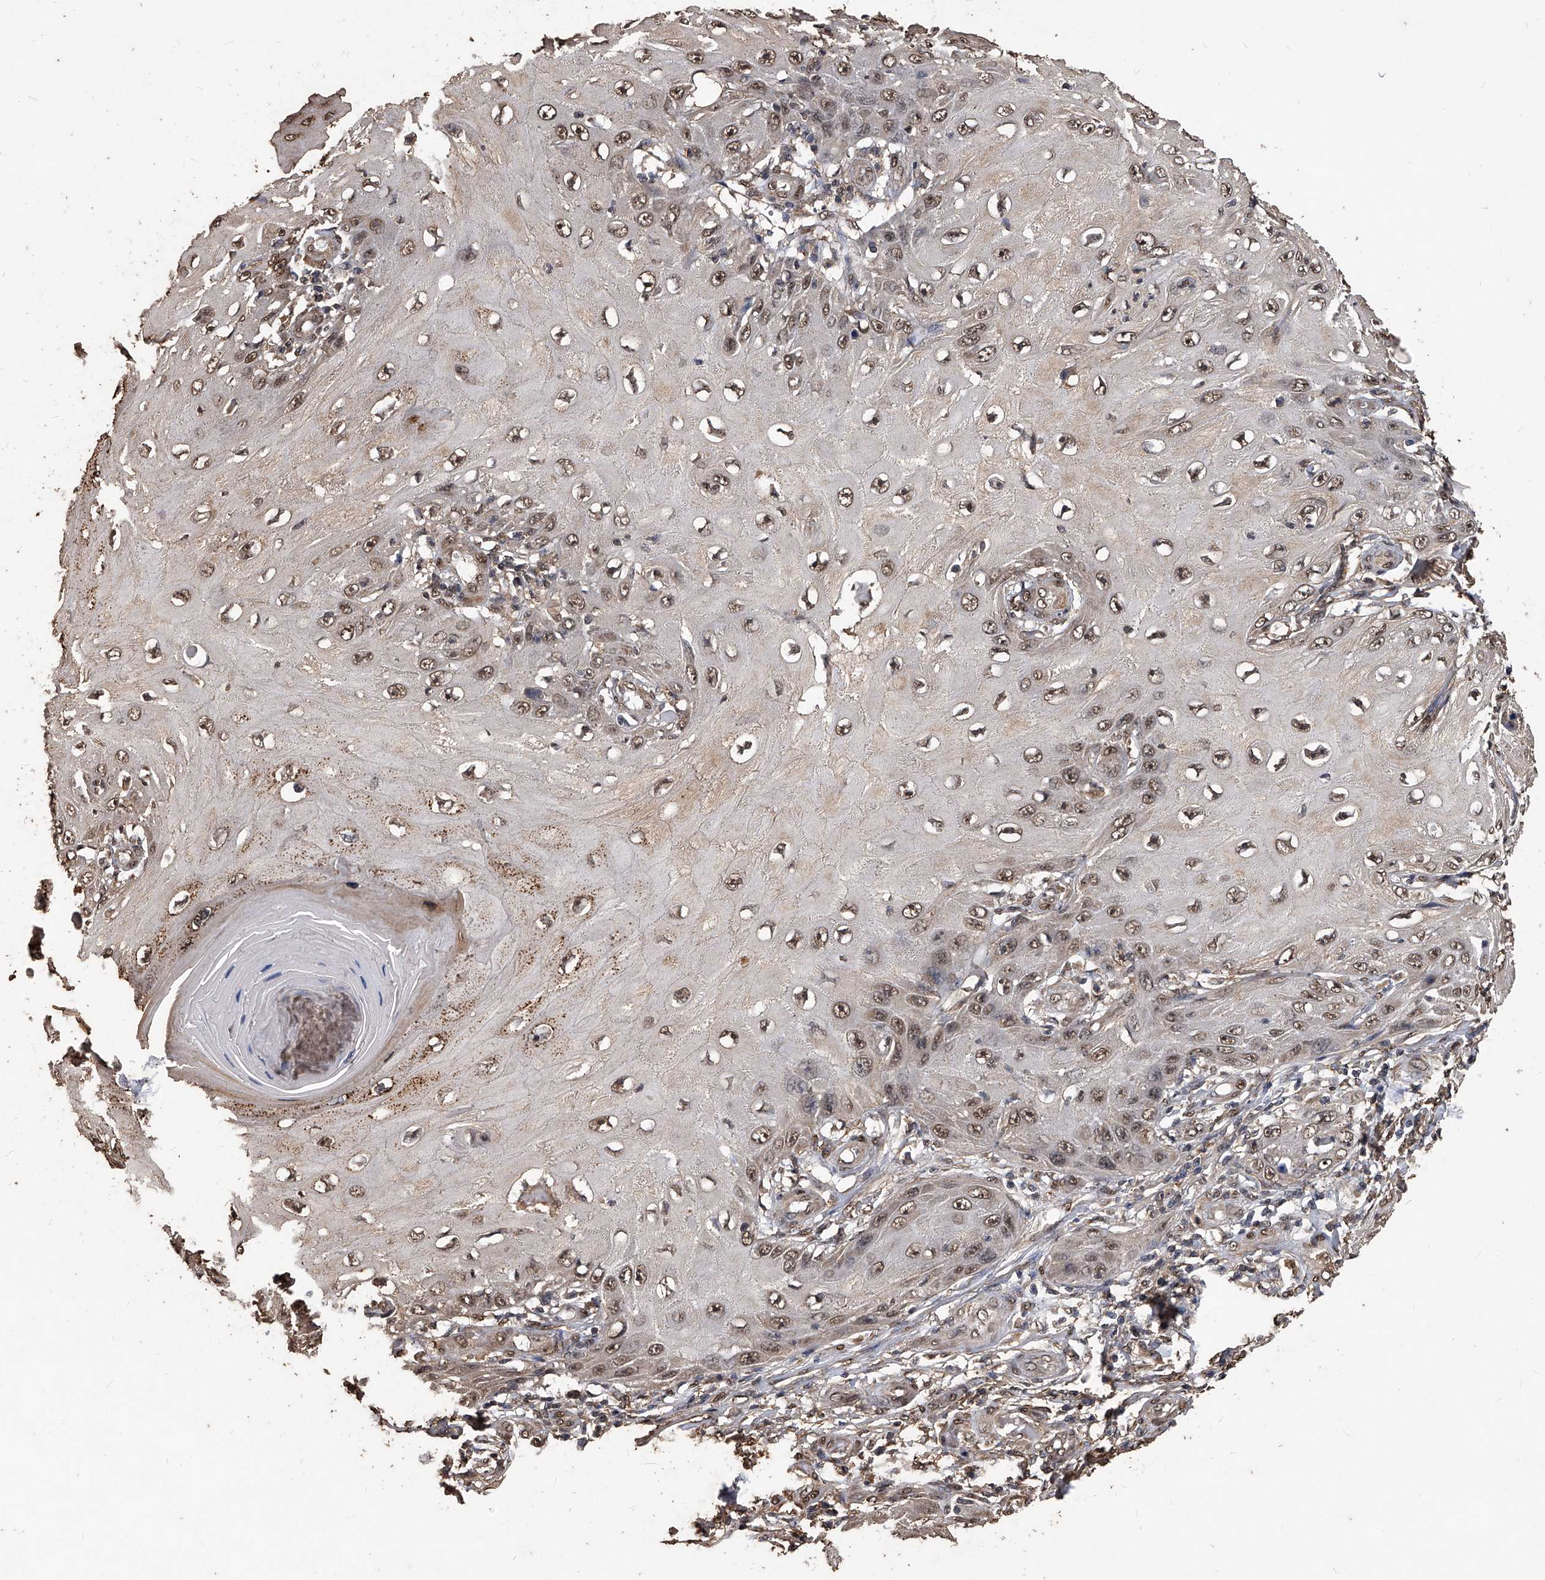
{"staining": {"intensity": "moderate", "quantity": ">75%", "location": "nuclear"}, "tissue": "skin cancer", "cell_type": "Tumor cells", "image_type": "cancer", "snomed": [{"axis": "morphology", "description": "Squamous cell carcinoma, NOS"}, {"axis": "topography", "description": "Skin"}], "caption": "The photomicrograph displays staining of skin cancer (squamous cell carcinoma), revealing moderate nuclear protein expression (brown color) within tumor cells.", "gene": "FBXL4", "patient": {"sex": "female", "age": 73}}